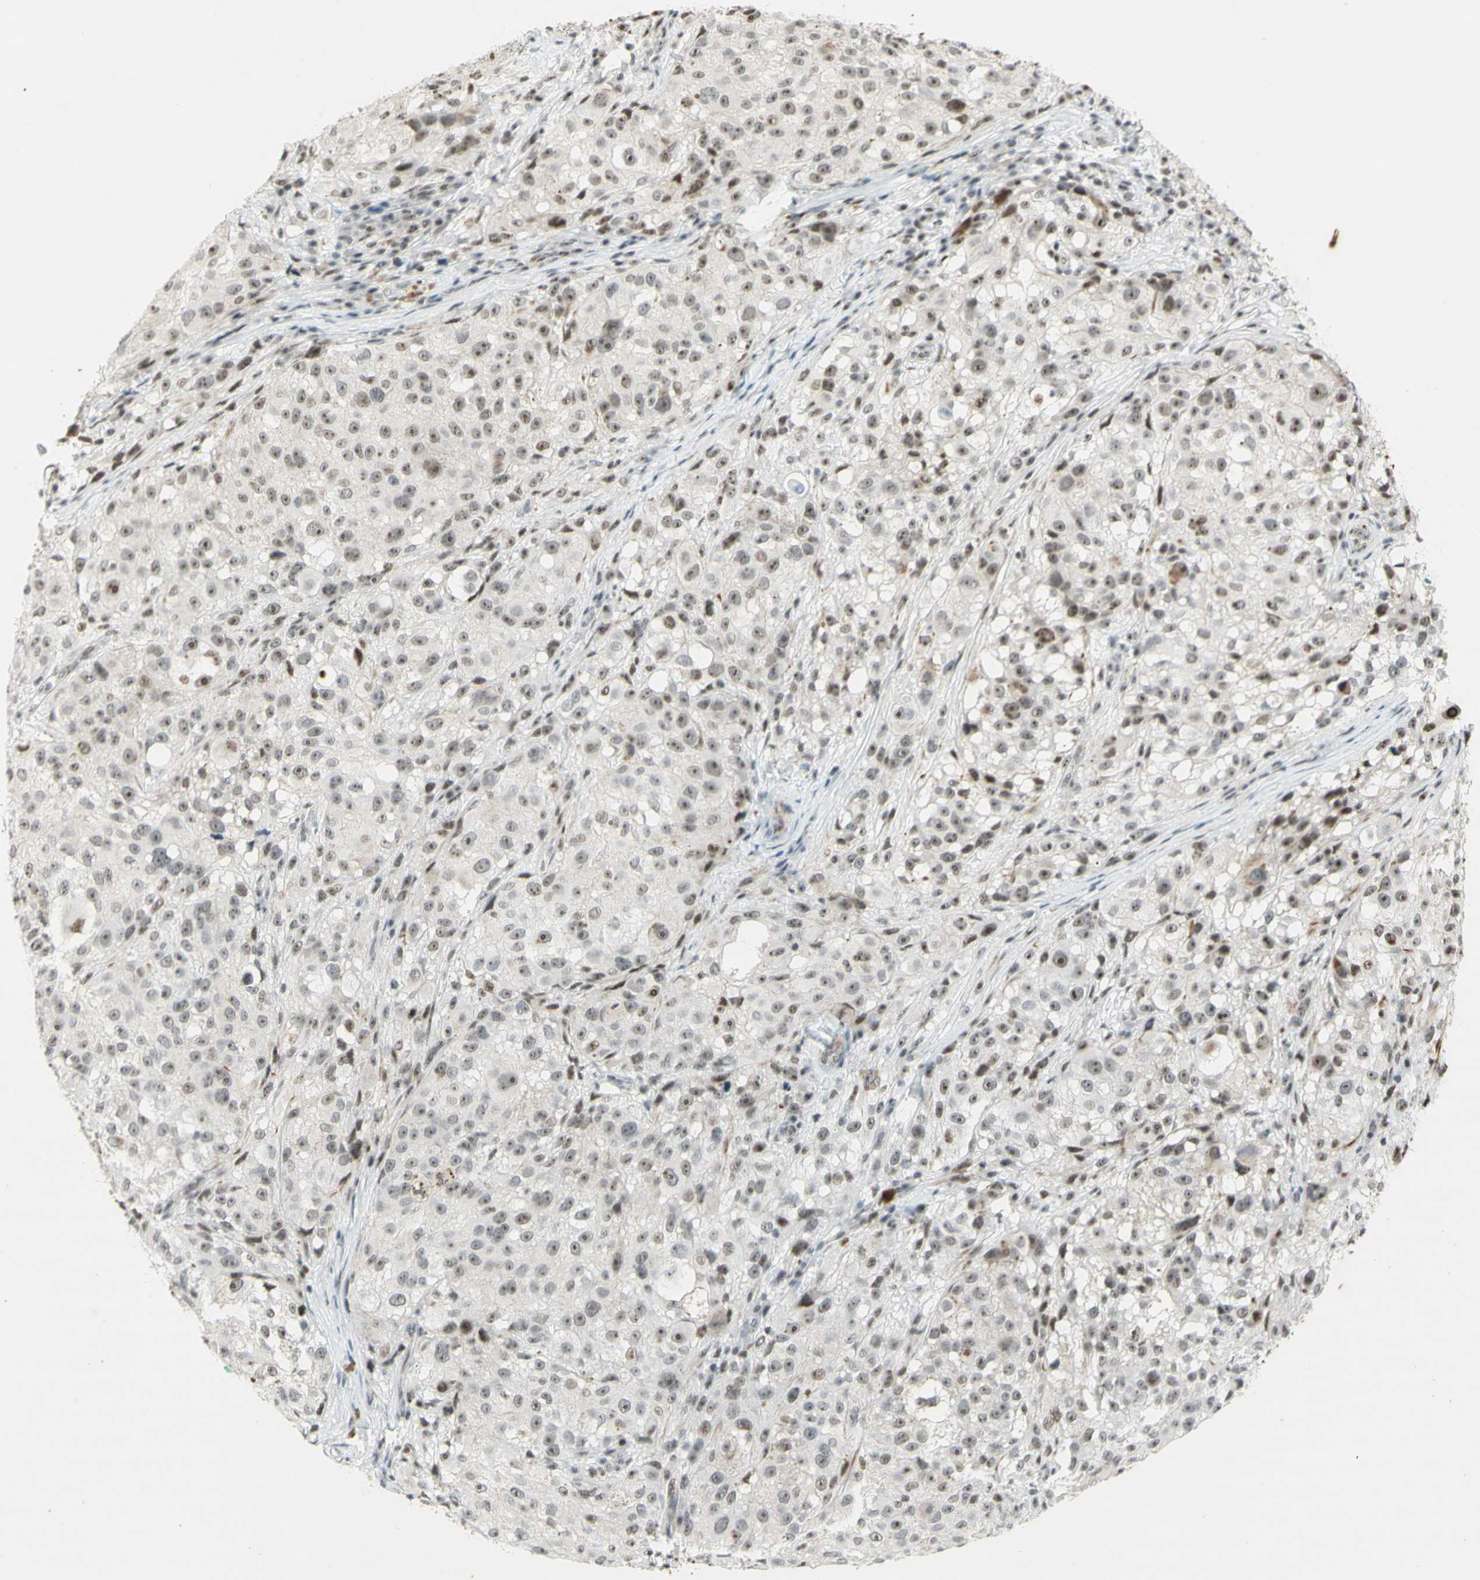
{"staining": {"intensity": "moderate", "quantity": ">75%", "location": "nuclear"}, "tissue": "melanoma", "cell_type": "Tumor cells", "image_type": "cancer", "snomed": [{"axis": "morphology", "description": "Necrosis, NOS"}, {"axis": "morphology", "description": "Malignant melanoma, NOS"}, {"axis": "topography", "description": "Skin"}], "caption": "Melanoma stained with DAB immunohistochemistry shows medium levels of moderate nuclear expression in about >75% of tumor cells.", "gene": "IRF1", "patient": {"sex": "female", "age": 87}}